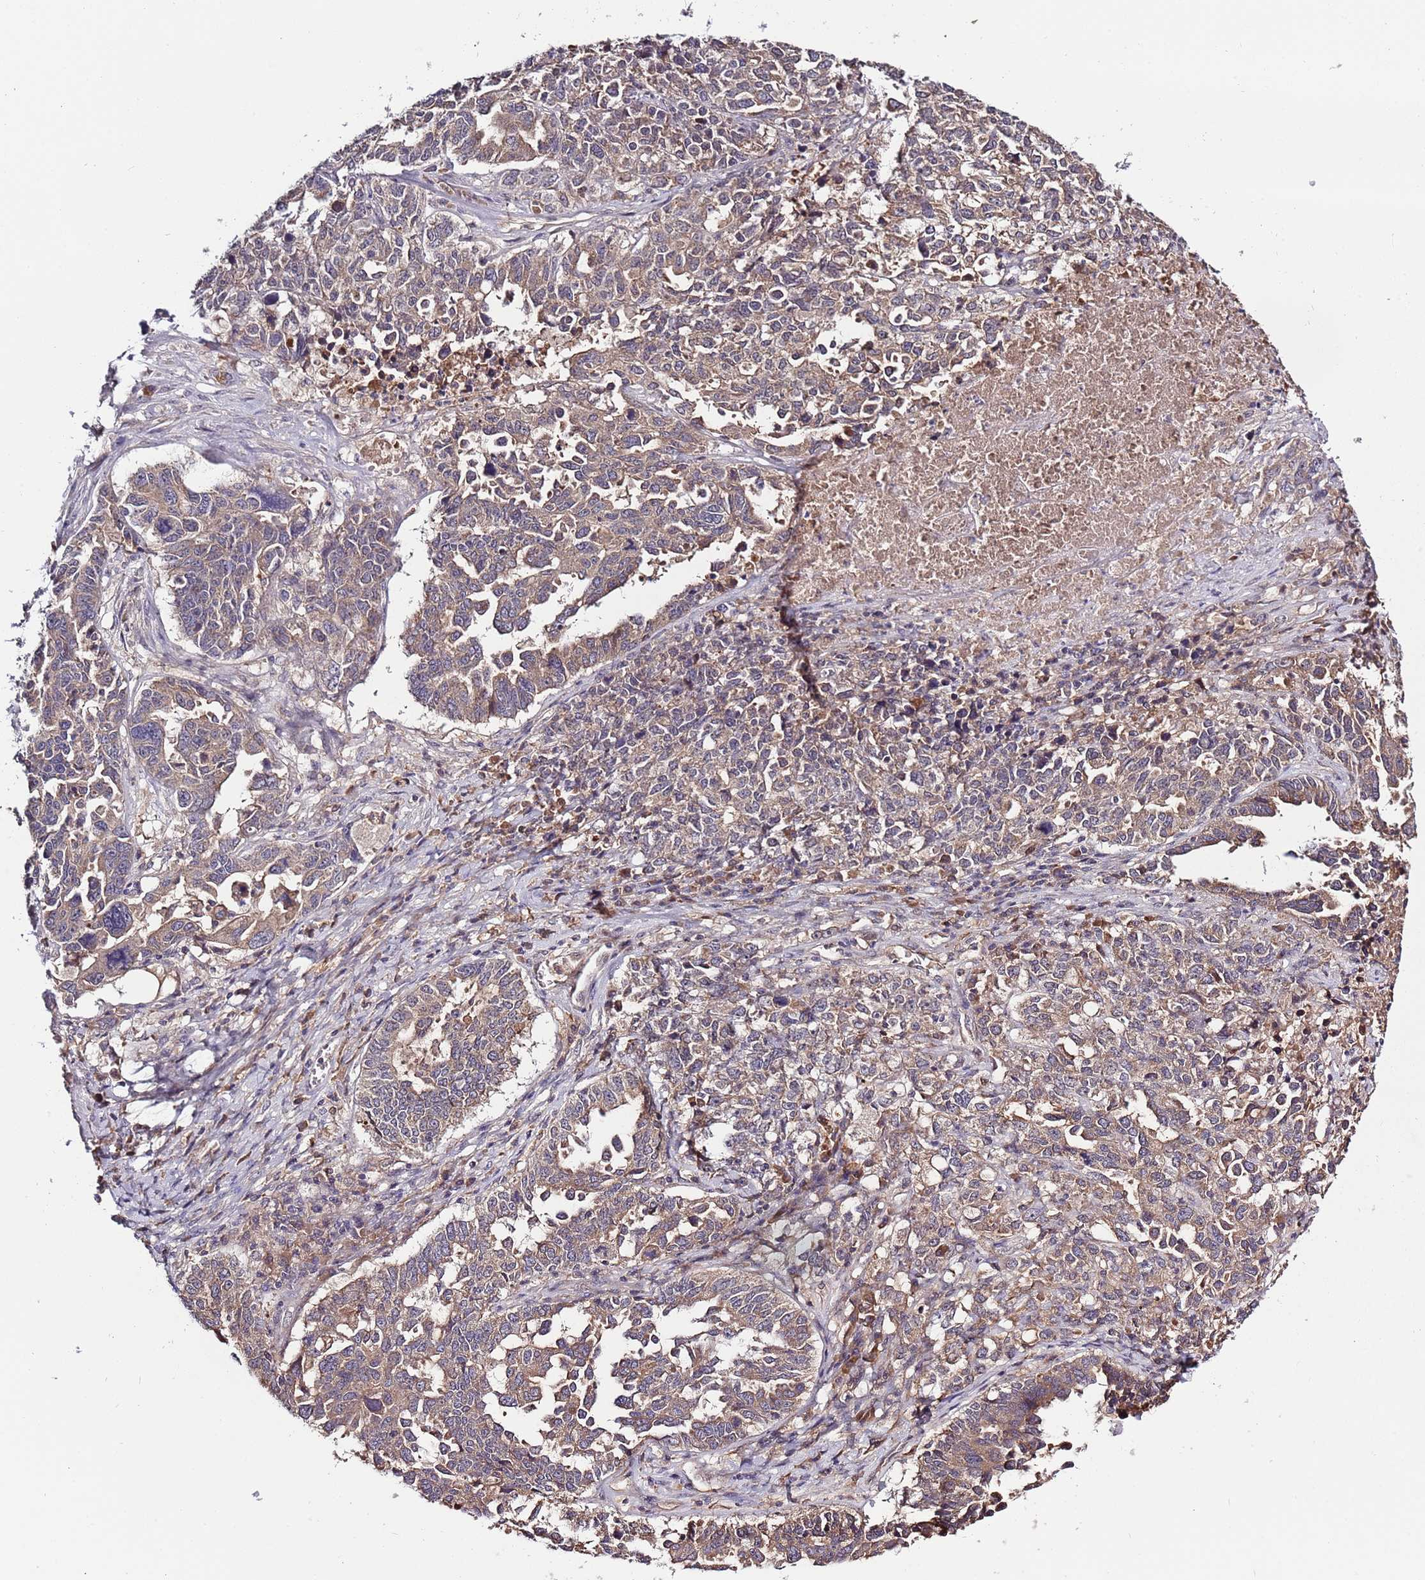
{"staining": {"intensity": "weak", "quantity": ">75%", "location": "cytoplasmic/membranous"}, "tissue": "ovarian cancer", "cell_type": "Tumor cells", "image_type": "cancer", "snomed": [{"axis": "morphology", "description": "Carcinoma, endometroid"}, {"axis": "topography", "description": "Ovary"}], "caption": "Ovarian endometroid carcinoma was stained to show a protein in brown. There is low levels of weak cytoplasmic/membranous expression in about >75% of tumor cells.", "gene": "USP32", "patient": {"sex": "female", "age": 62}}